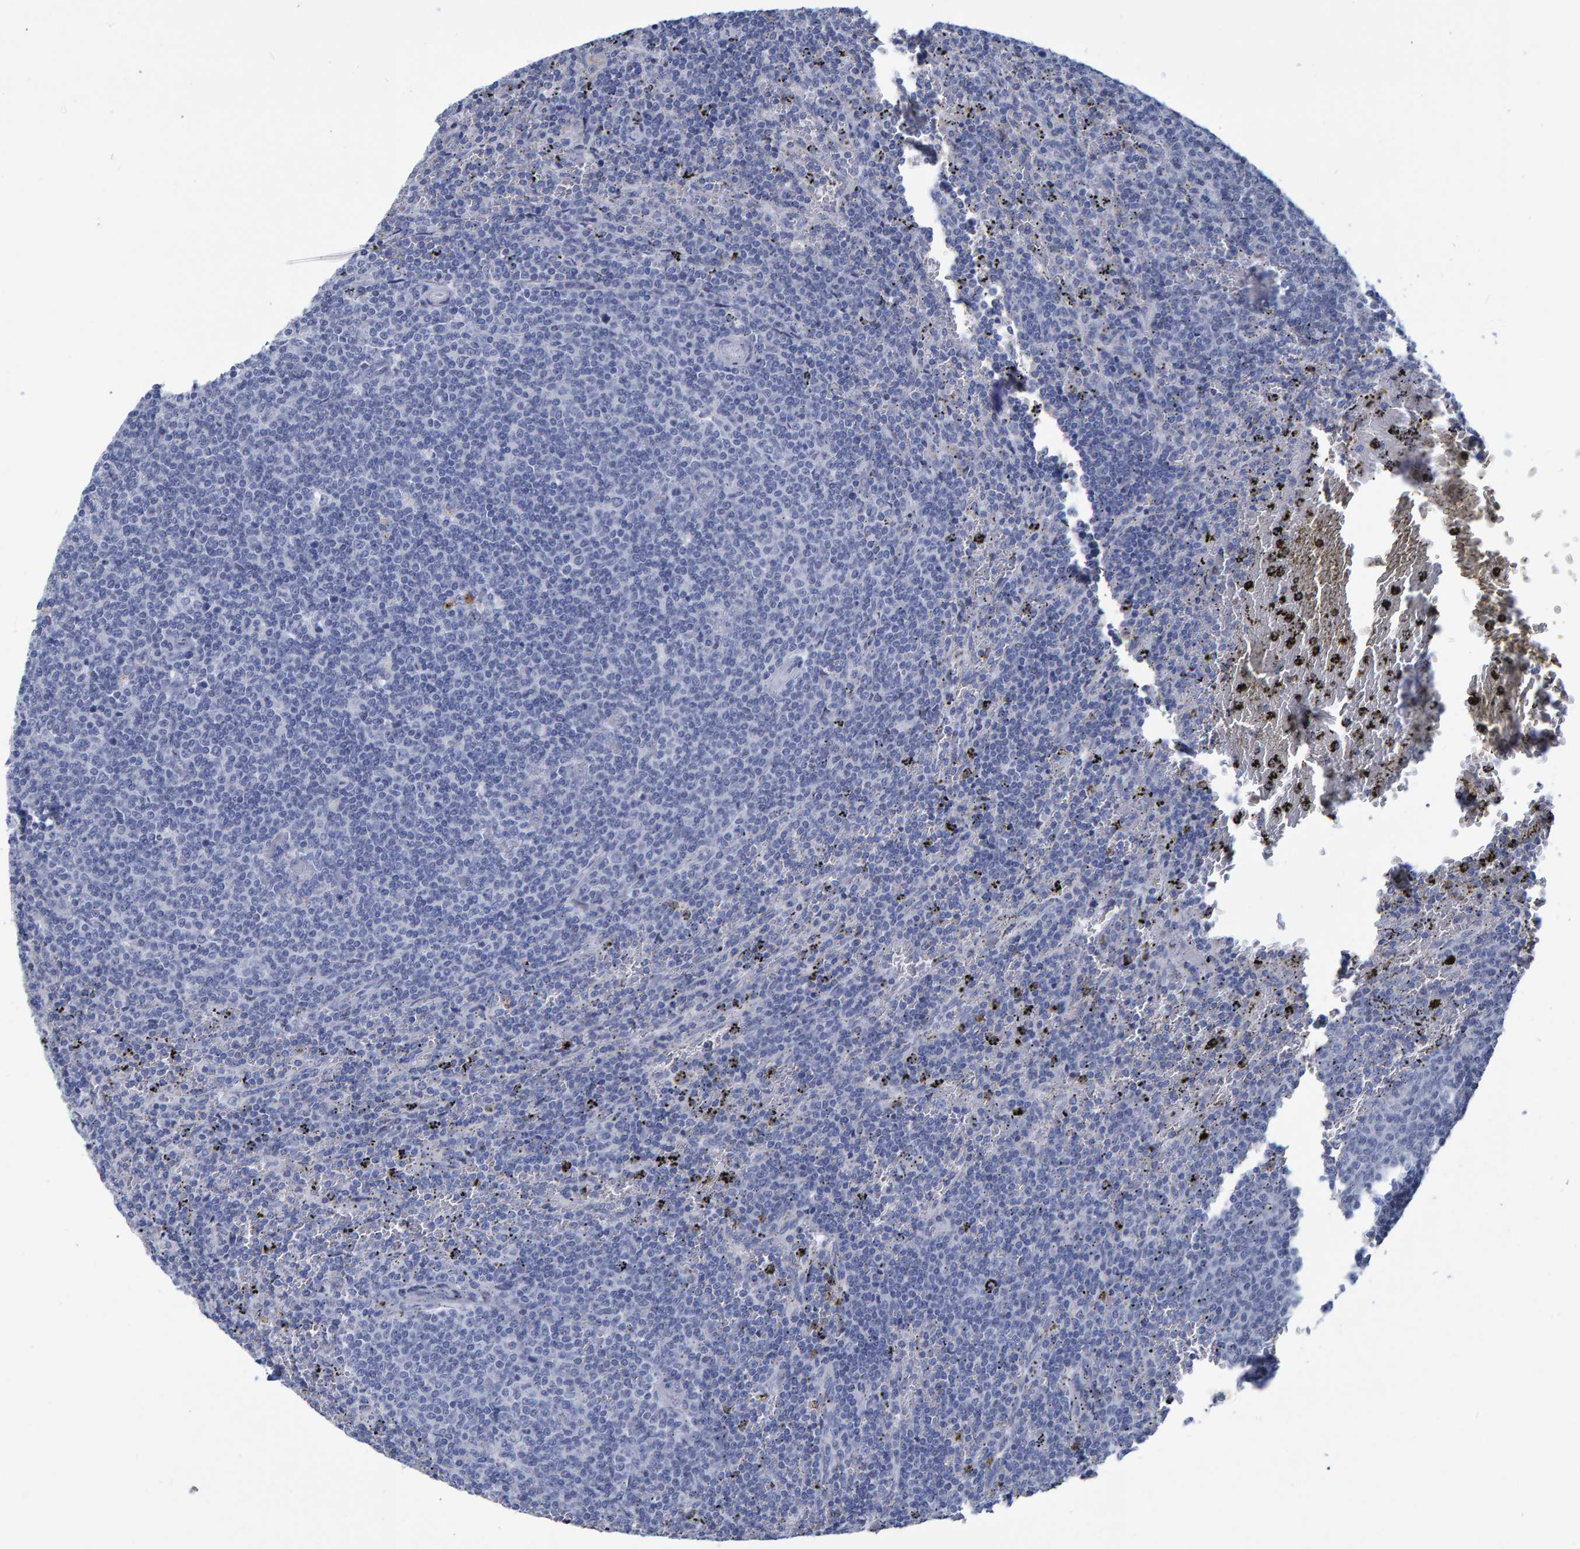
{"staining": {"intensity": "negative", "quantity": "none", "location": "none"}, "tissue": "lymphoma", "cell_type": "Tumor cells", "image_type": "cancer", "snomed": [{"axis": "morphology", "description": "Malignant lymphoma, non-Hodgkin's type, Low grade"}, {"axis": "topography", "description": "Spleen"}], "caption": "Lymphoma stained for a protein using immunohistochemistry (IHC) exhibits no positivity tumor cells.", "gene": "PROCA1", "patient": {"sex": "female", "age": 50}}